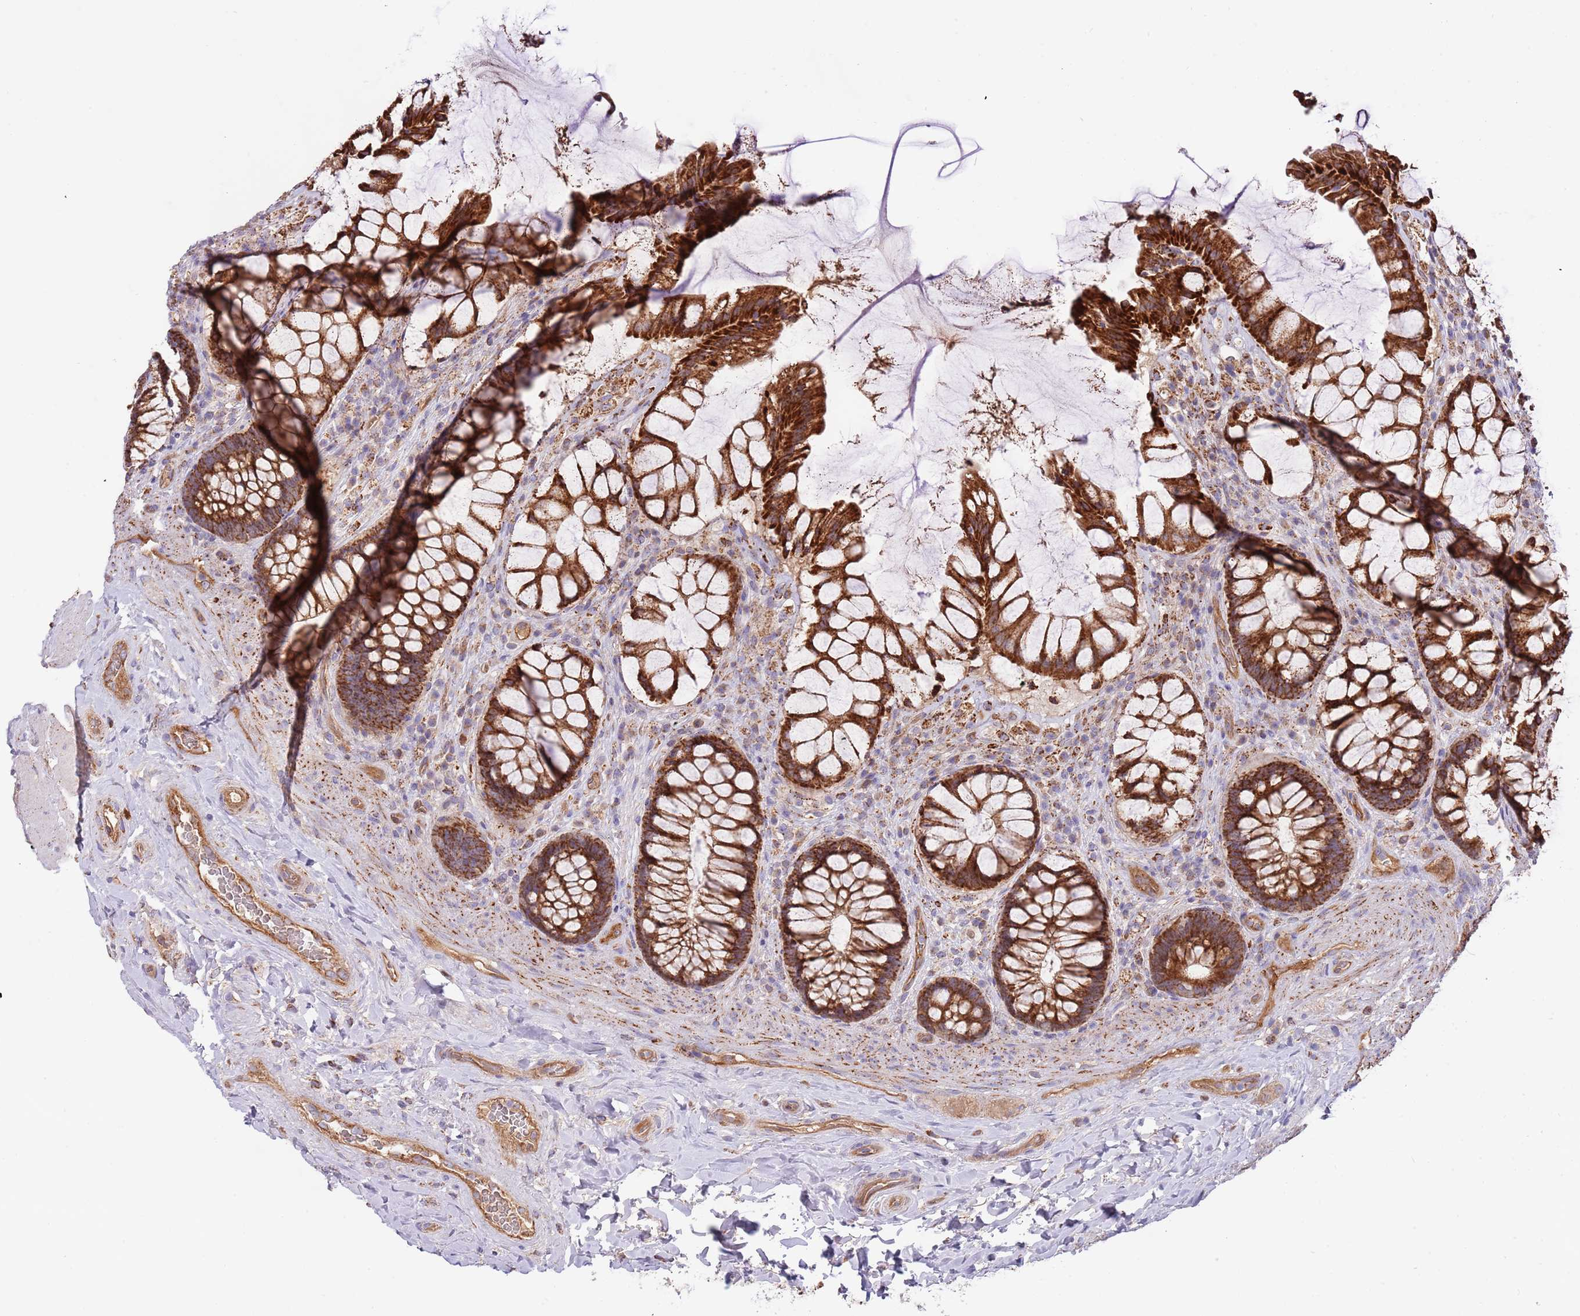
{"staining": {"intensity": "strong", "quantity": ">75%", "location": "cytoplasmic/membranous"}, "tissue": "rectum", "cell_type": "Glandular cells", "image_type": "normal", "snomed": [{"axis": "morphology", "description": "Normal tissue, NOS"}, {"axis": "topography", "description": "Rectum"}], "caption": "Human rectum stained for a protein (brown) reveals strong cytoplasmic/membranous positive positivity in approximately >75% of glandular cells.", "gene": "DOCK6", "patient": {"sex": "female", "age": 58}}